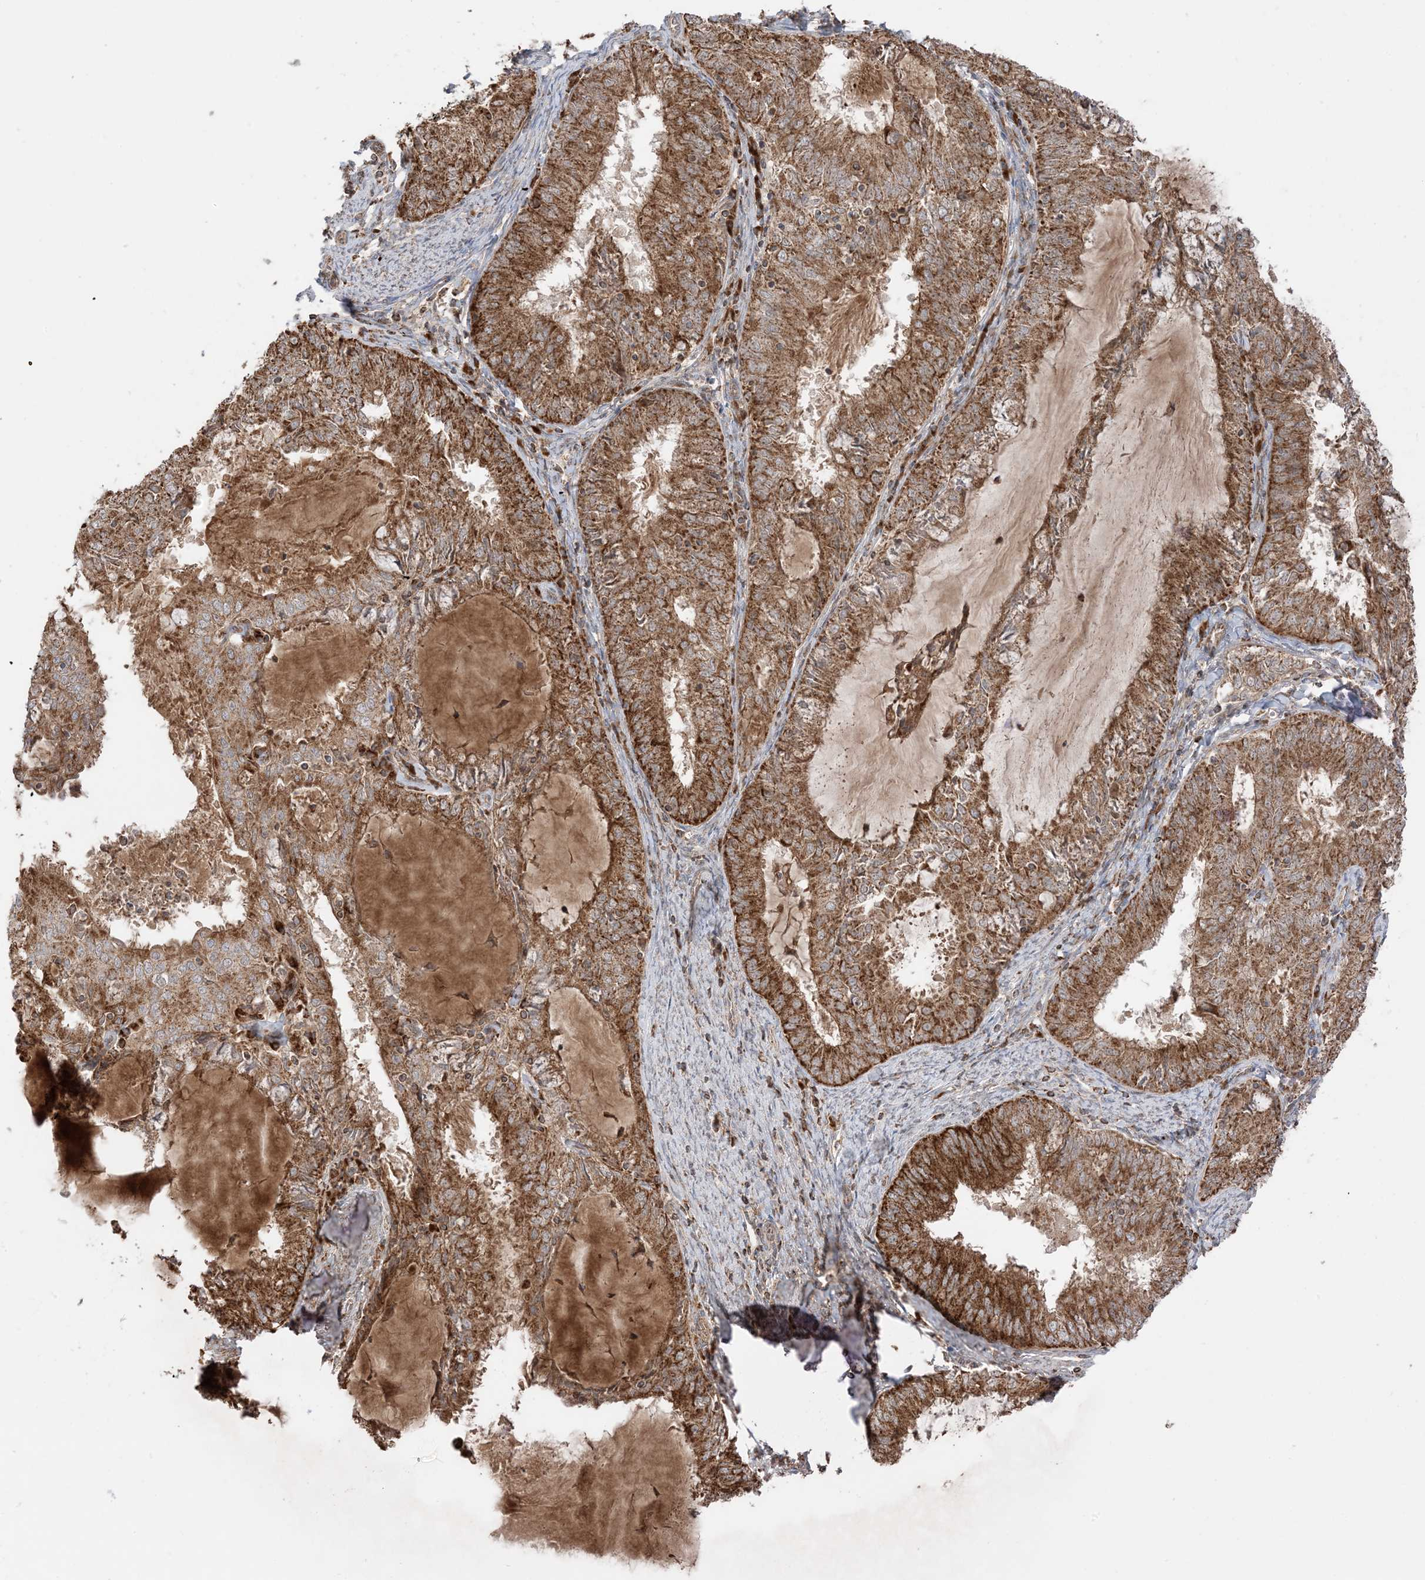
{"staining": {"intensity": "strong", "quantity": ">75%", "location": "cytoplasmic/membranous"}, "tissue": "endometrial cancer", "cell_type": "Tumor cells", "image_type": "cancer", "snomed": [{"axis": "morphology", "description": "Adenocarcinoma, NOS"}, {"axis": "topography", "description": "Endometrium"}], "caption": "This is an image of IHC staining of adenocarcinoma (endometrial), which shows strong staining in the cytoplasmic/membranous of tumor cells.", "gene": "N4BP3", "patient": {"sex": "female", "age": 57}}